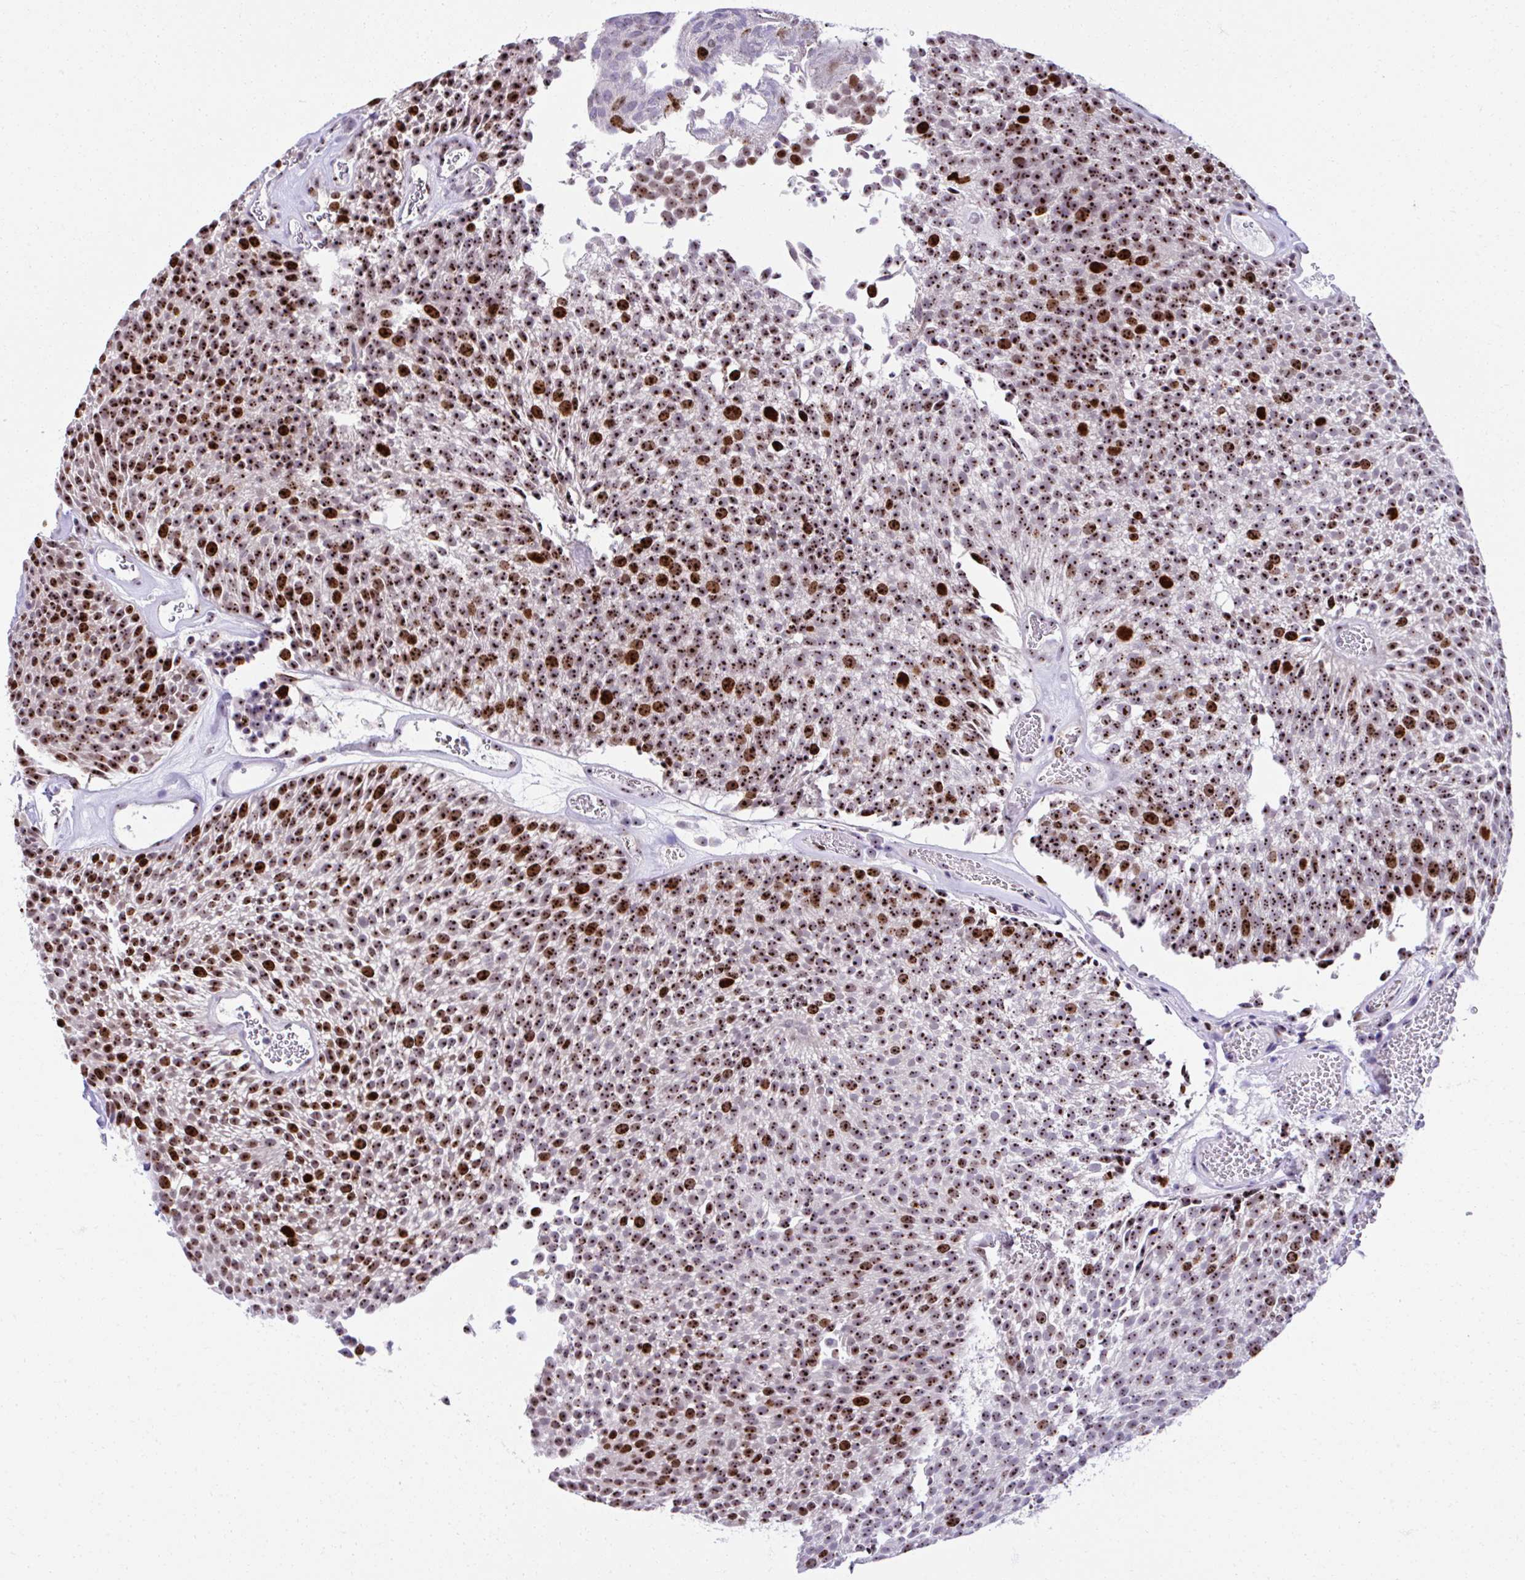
{"staining": {"intensity": "strong", "quantity": ">75%", "location": "nuclear"}, "tissue": "urothelial cancer", "cell_type": "Tumor cells", "image_type": "cancer", "snomed": [{"axis": "morphology", "description": "Urothelial carcinoma, Low grade"}, {"axis": "topography", "description": "Urinary bladder"}], "caption": "There is high levels of strong nuclear staining in tumor cells of urothelial carcinoma (low-grade), as demonstrated by immunohistochemical staining (brown color).", "gene": "CEP72", "patient": {"sex": "female", "age": 79}}